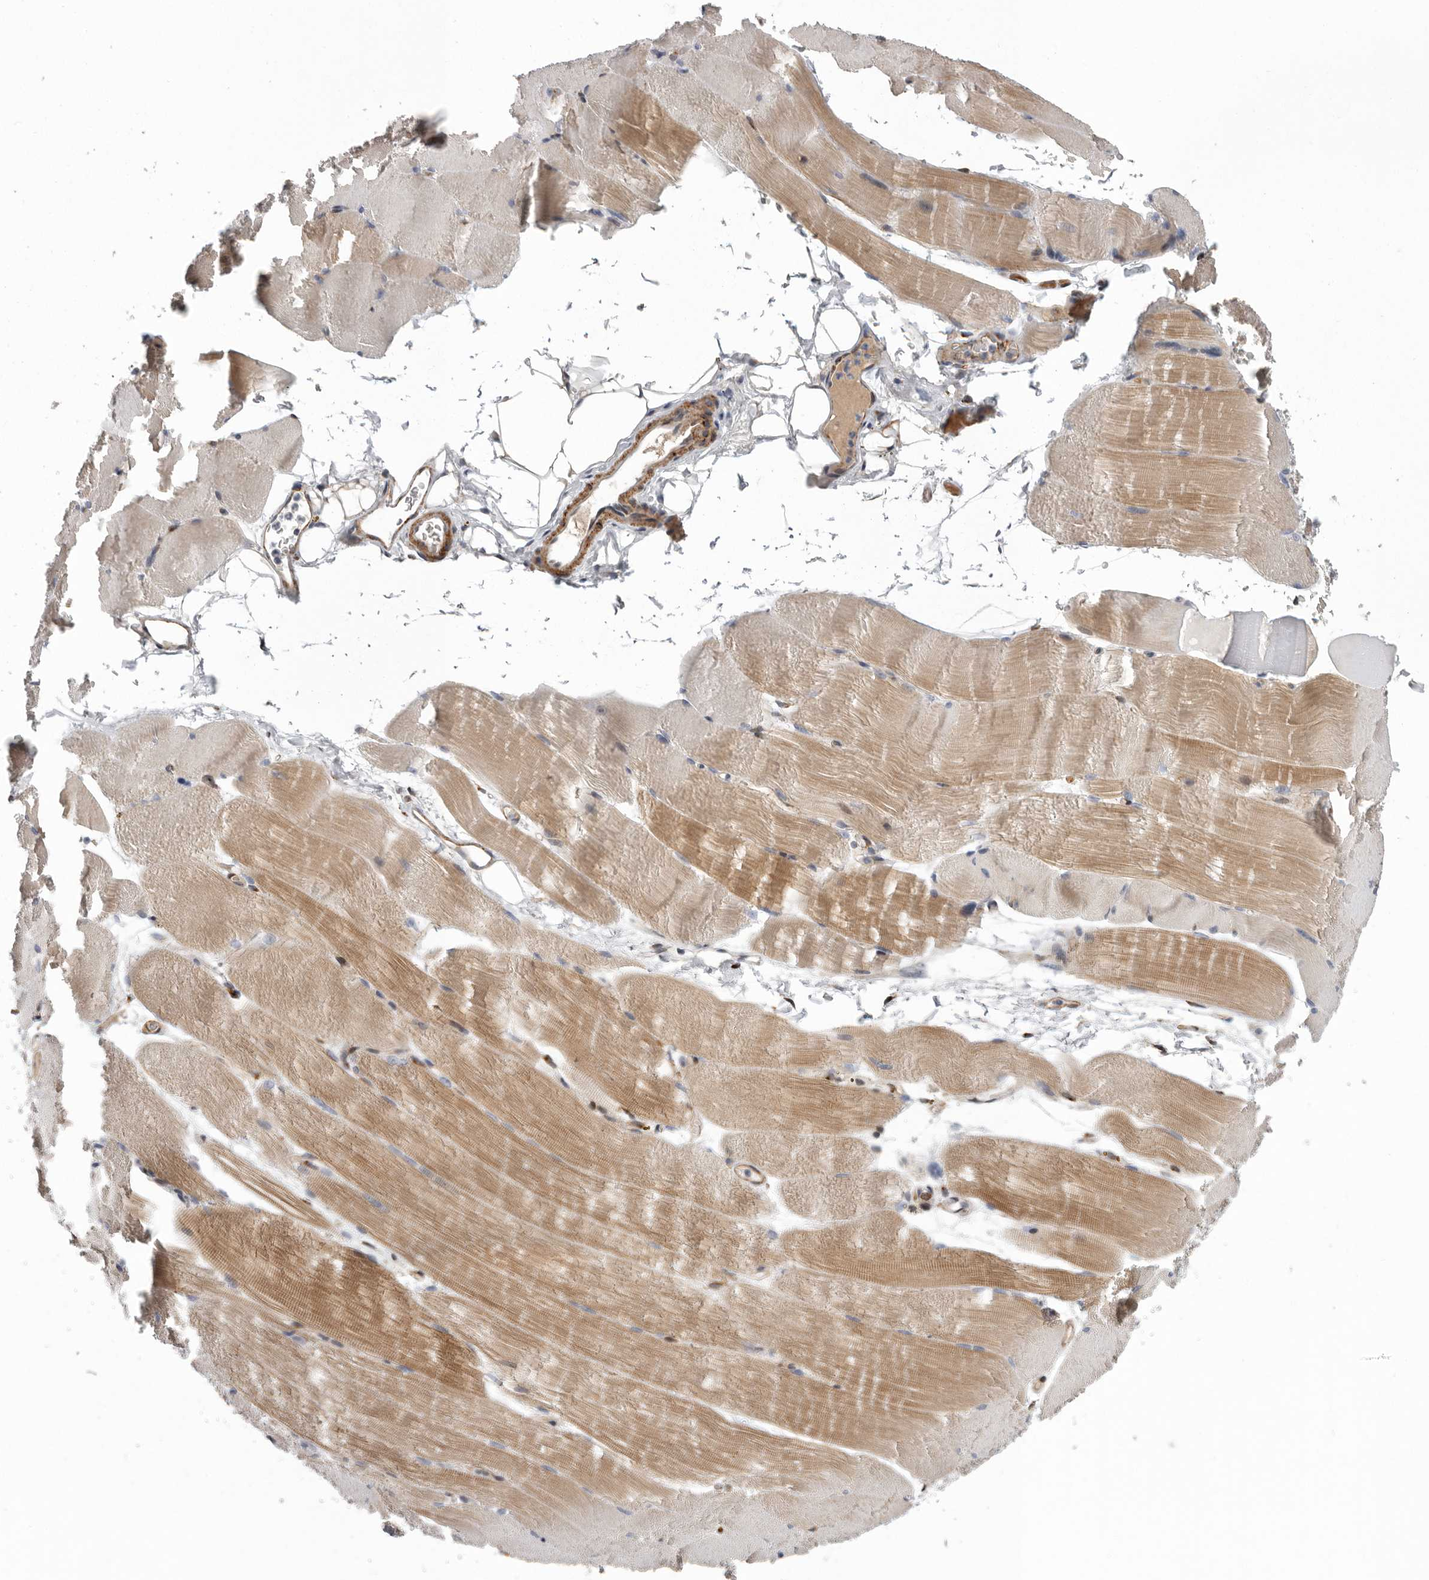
{"staining": {"intensity": "moderate", "quantity": ">75%", "location": "cytoplasmic/membranous"}, "tissue": "skeletal muscle", "cell_type": "Myocytes", "image_type": "normal", "snomed": [{"axis": "morphology", "description": "Normal tissue, NOS"}, {"axis": "topography", "description": "Skeletal muscle"}, {"axis": "topography", "description": "Parathyroid gland"}], "caption": "Moderate cytoplasmic/membranous staining is identified in about >75% of myocytes in normal skeletal muscle.", "gene": "ATXN3L", "patient": {"sex": "female", "age": 37}}